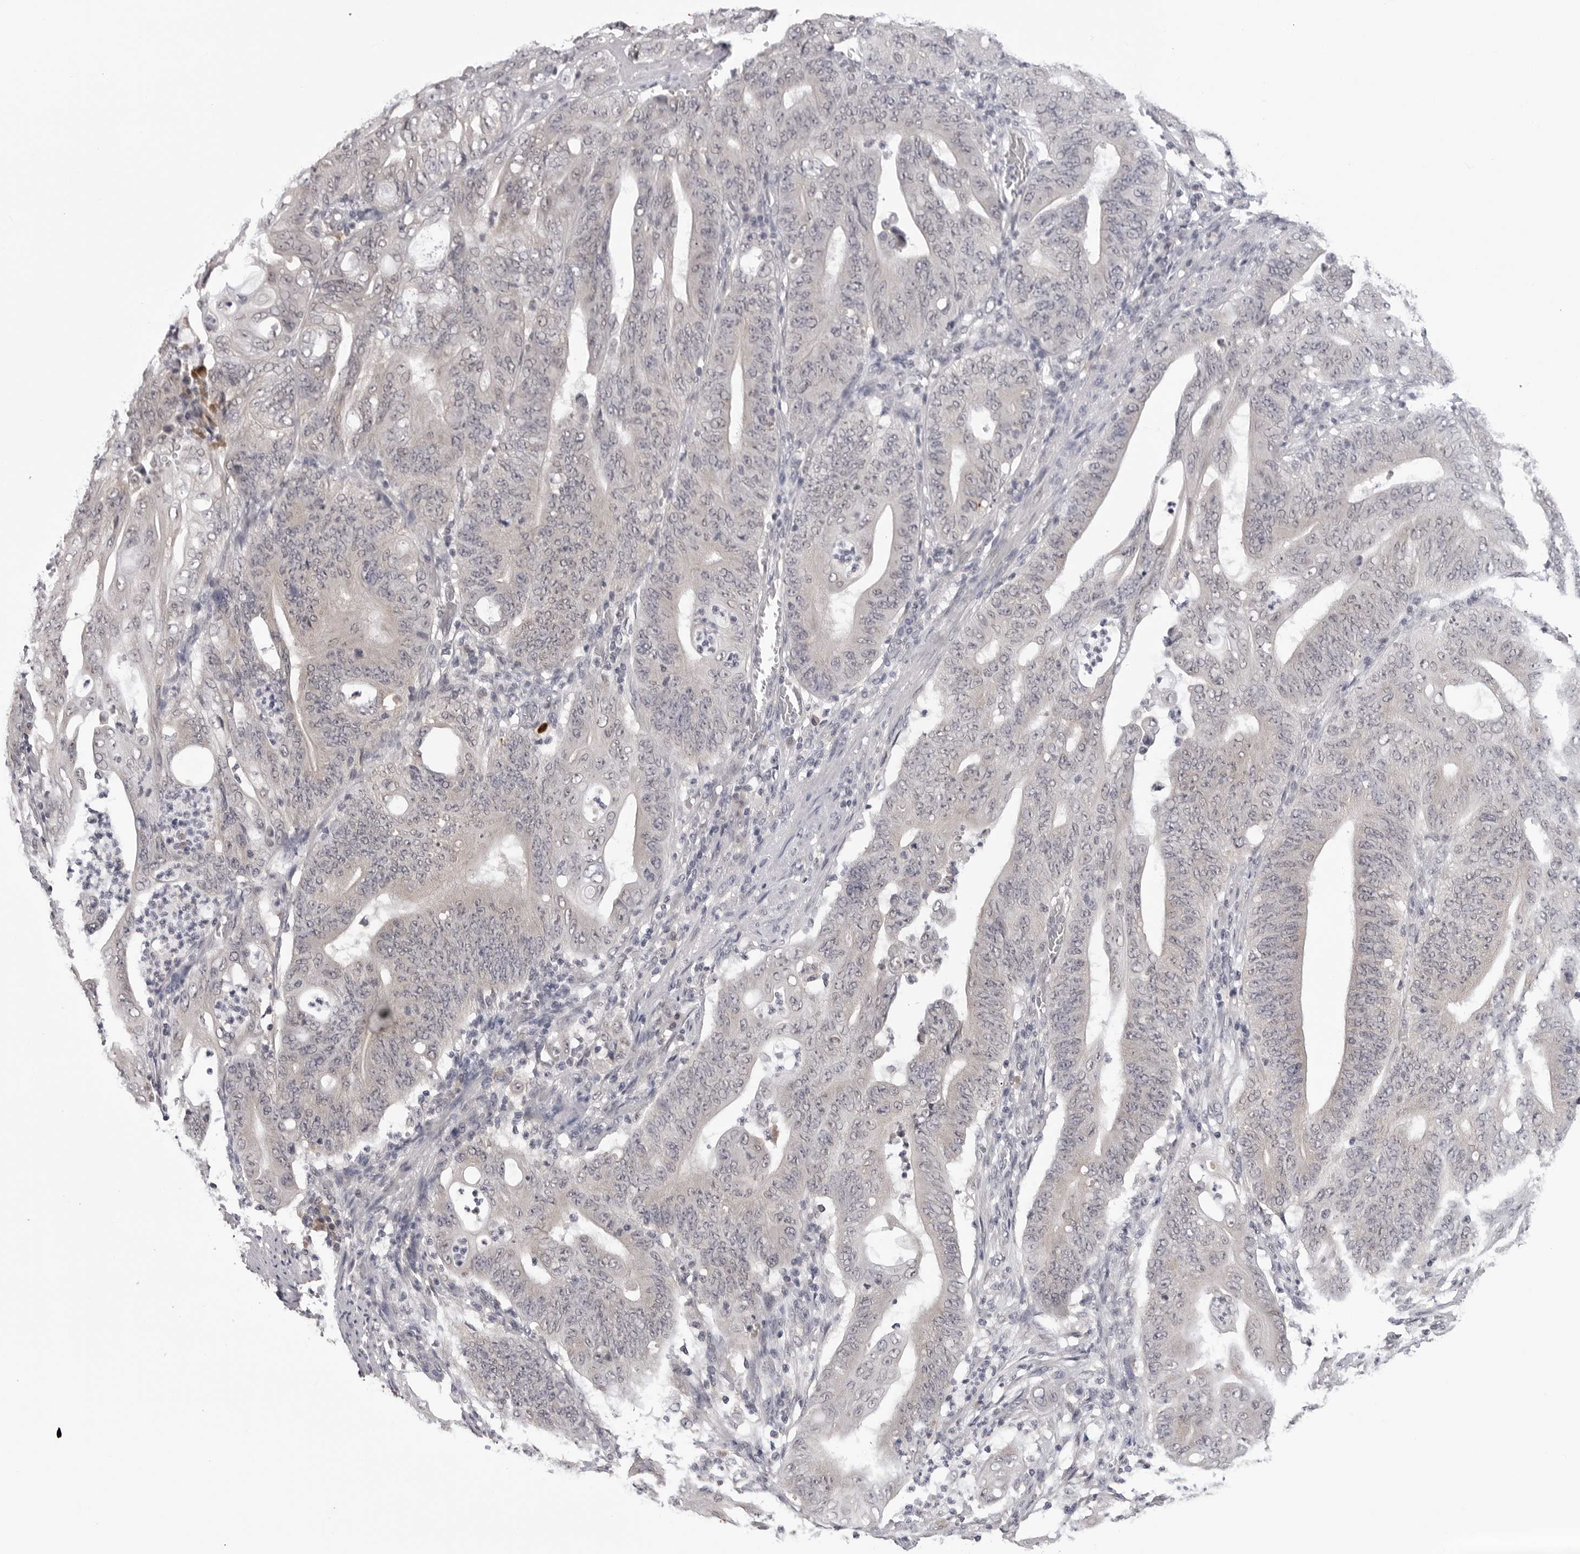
{"staining": {"intensity": "negative", "quantity": "none", "location": "none"}, "tissue": "stomach cancer", "cell_type": "Tumor cells", "image_type": "cancer", "snomed": [{"axis": "morphology", "description": "Adenocarcinoma, NOS"}, {"axis": "topography", "description": "Stomach"}], "caption": "Immunohistochemical staining of stomach cancer exhibits no significant staining in tumor cells.", "gene": "CDK20", "patient": {"sex": "female", "age": 73}}